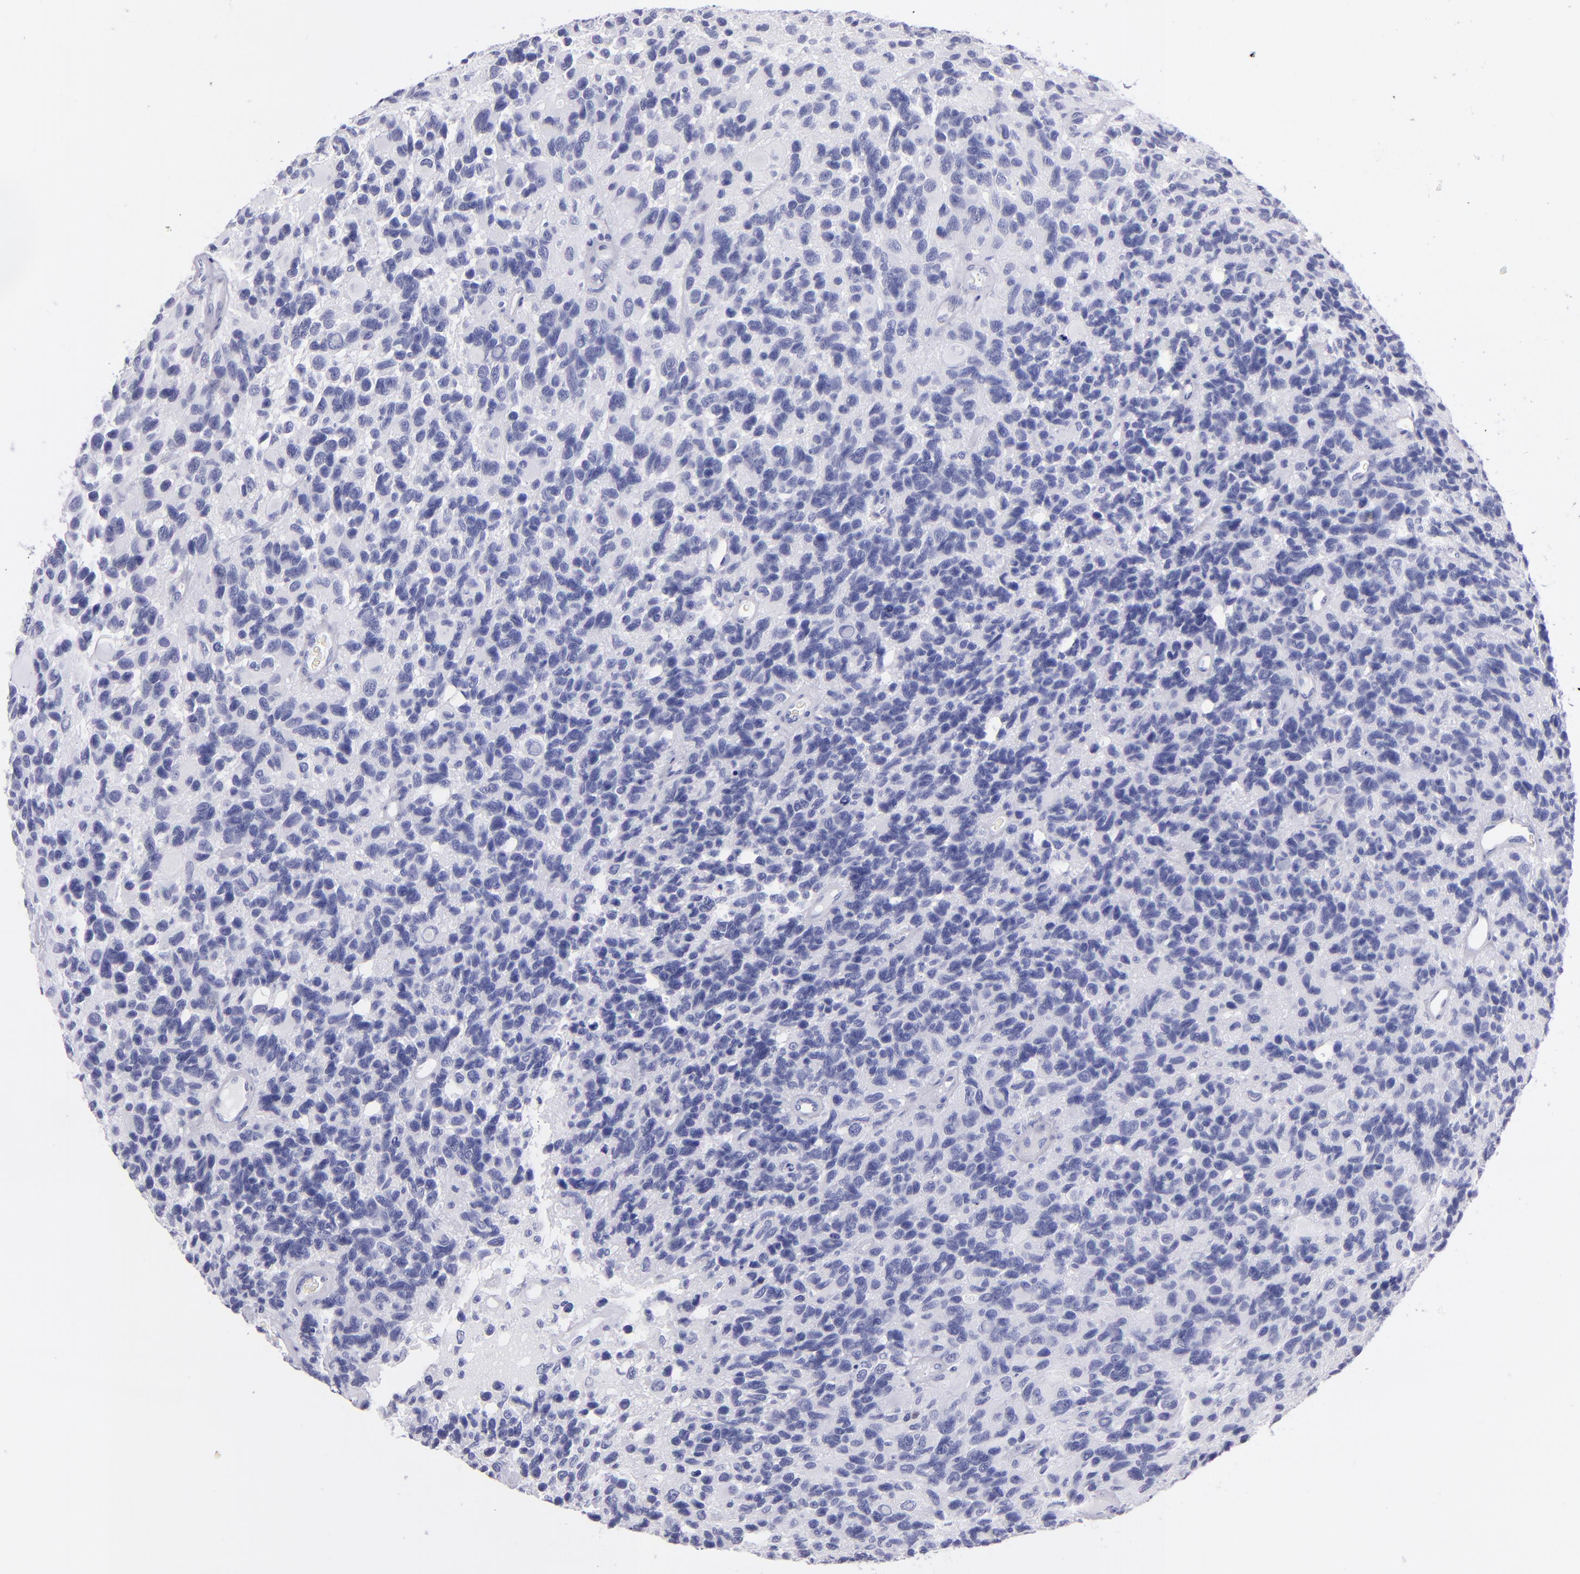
{"staining": {"intensity": "negative", "quantity": "none", "location": "none"}, "tissue": "glioma", "cell_type": "Tumor cells", "image_type": "cancer", "snomed": [{"axis": "morphology", "description": "Glioma, malignant, High grade"}, {"axis": "topography", "description": "Brain"}], "caption": "The micrograph shows no staining of tumor cells in malignant glioma (high-grade). The staining was performed using DAB to visualize the protein expression in brown, while the nuclei were stained in blue with hematoxylin (Magnification: 20x).", "gene": "PRF1", "patient": {"sex": "male", "age": 77}}